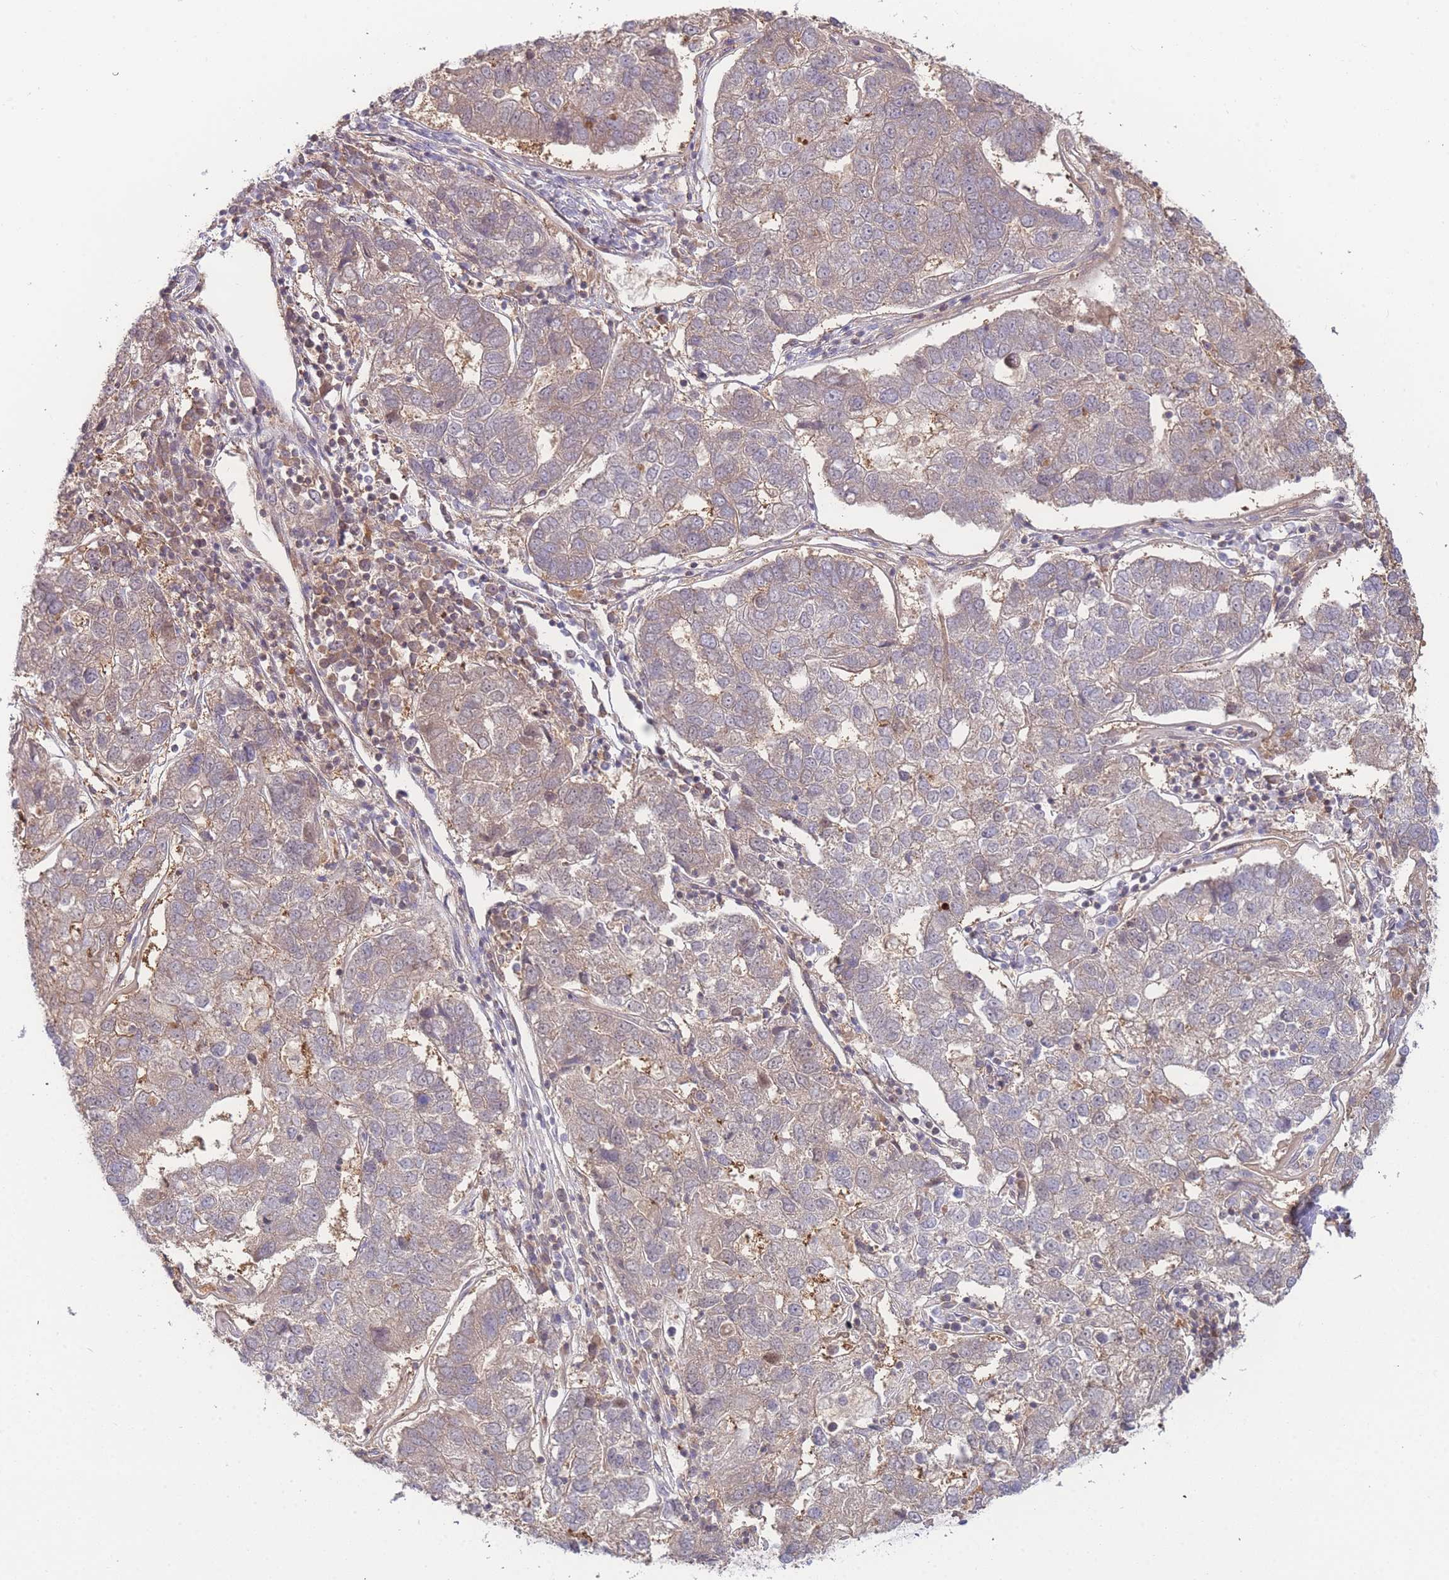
{"staining": {"intensity": "weak", "quantity": "25%-75%", "location": "cytoplasmic/membranous"}, "tissue": "pancreatic cancer", "cell_type": "Tumor cells", "image_type": "cancer", "snomed": [{"axis": "morphology", "description": "Adenocarcinoma, NOS"}, {"axis": "topography", "description": "Pancreas"}], "caption": "A high-resolution image shows immunohistochemistry (IHC) staining of pancreatic adenocarcinoma, which shows weak cytoplasmic/membranous staining in about 25%-75% of tumor cells.", "gene": "KIAA1191", "patient": {"sex": "female", "age": 61}}